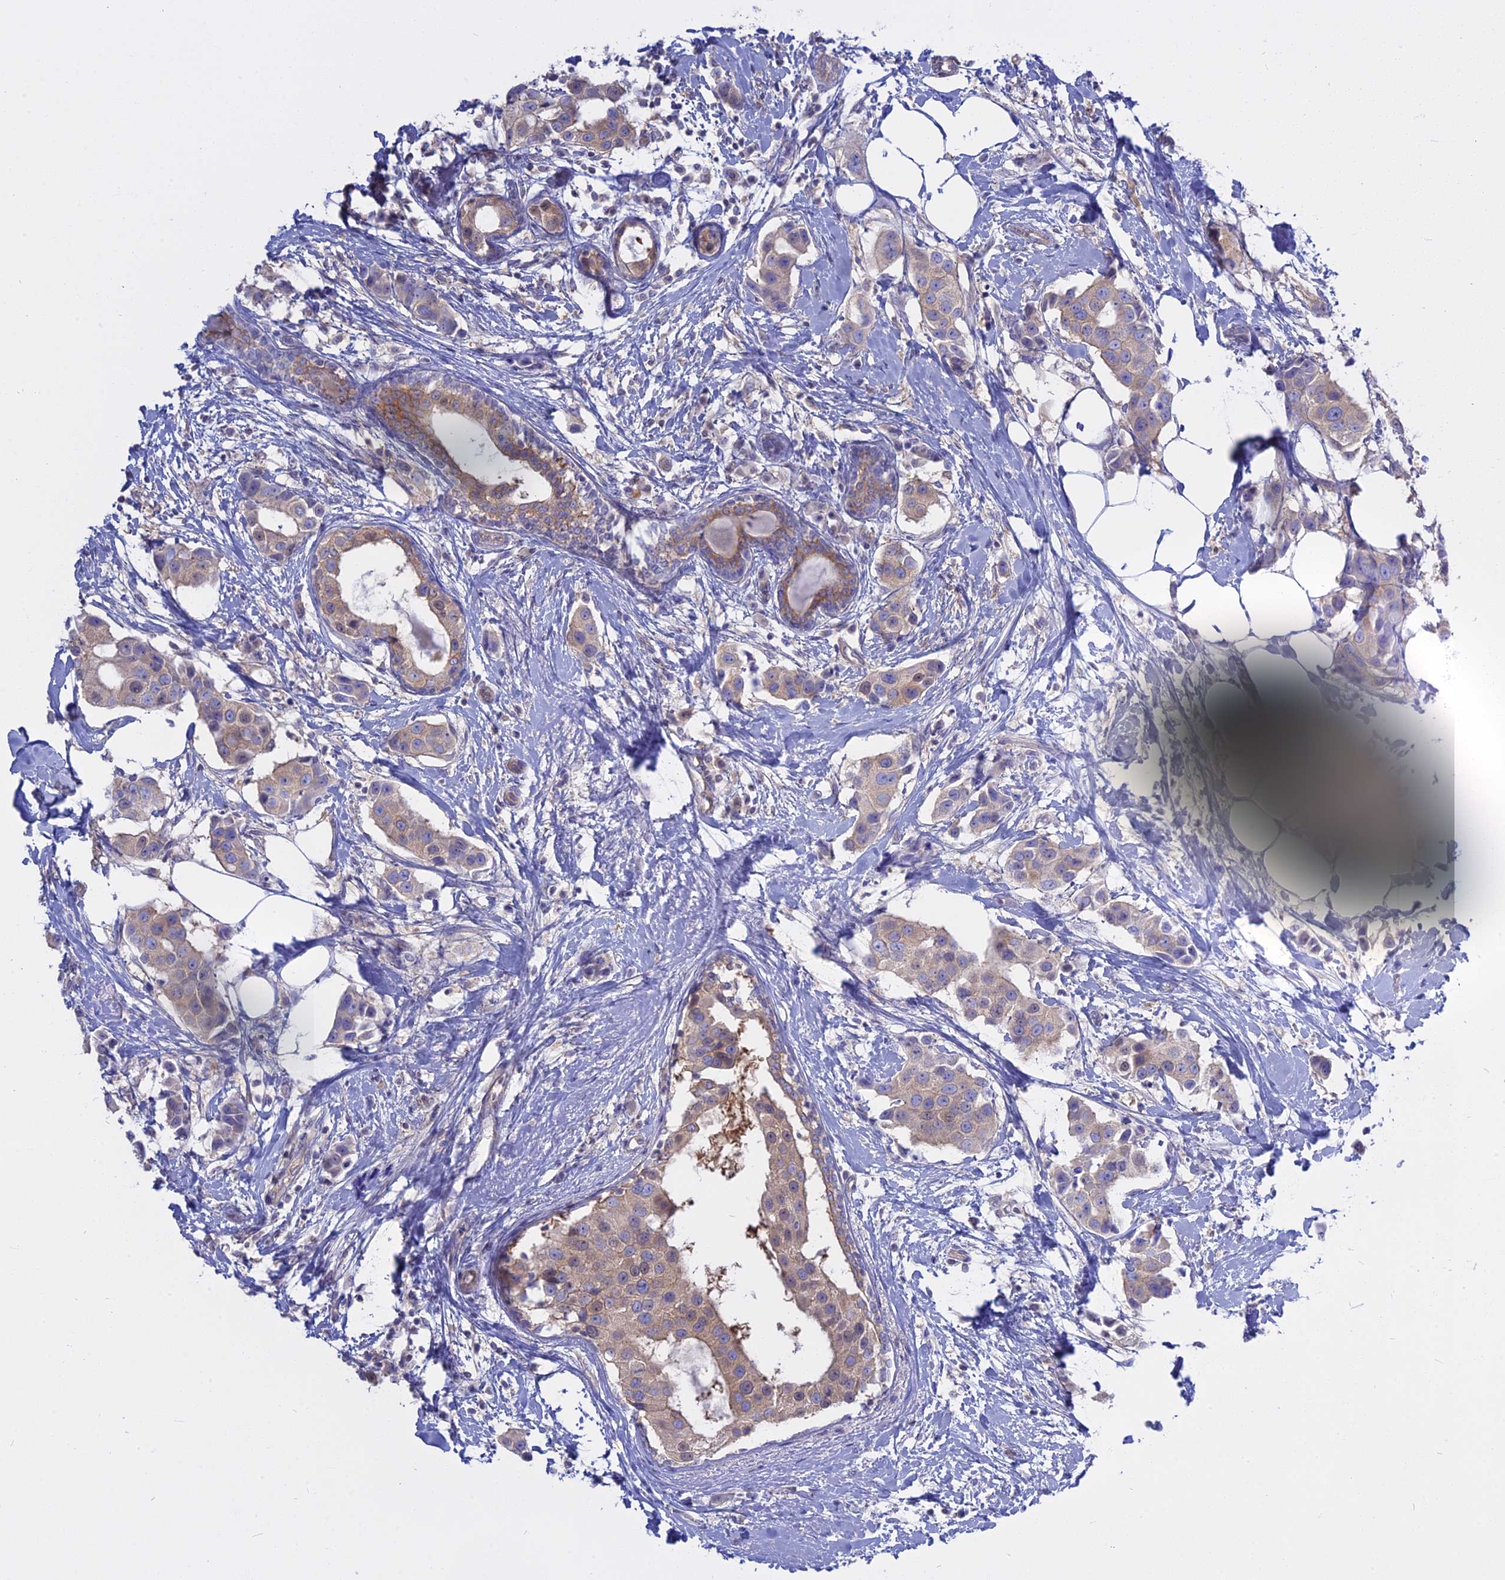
{"staining": {"intensity": "weak", "quantity": ">75%", "location": "cytoplasmic/membranous"}, "tissue": "breast cancer", "cell_type": "Tumor cells", "image_type": "cancer", "snomed": [{"axis": "morphology", "description": "Normal tissue, NOS"}, {"axis": "morphology", "description": "Duct carcinoma"}, {"axis": "topography", "description": "Breast"}], "caption": "Breast cancer tissue displays weak cytoplasmic/membranous staining in about >75% of tumor cells (Brightfield microscopy of DAB IHC at high magnification).", "gene": "AHCYL1", "patient": {"sex": "female", "age": 39}}